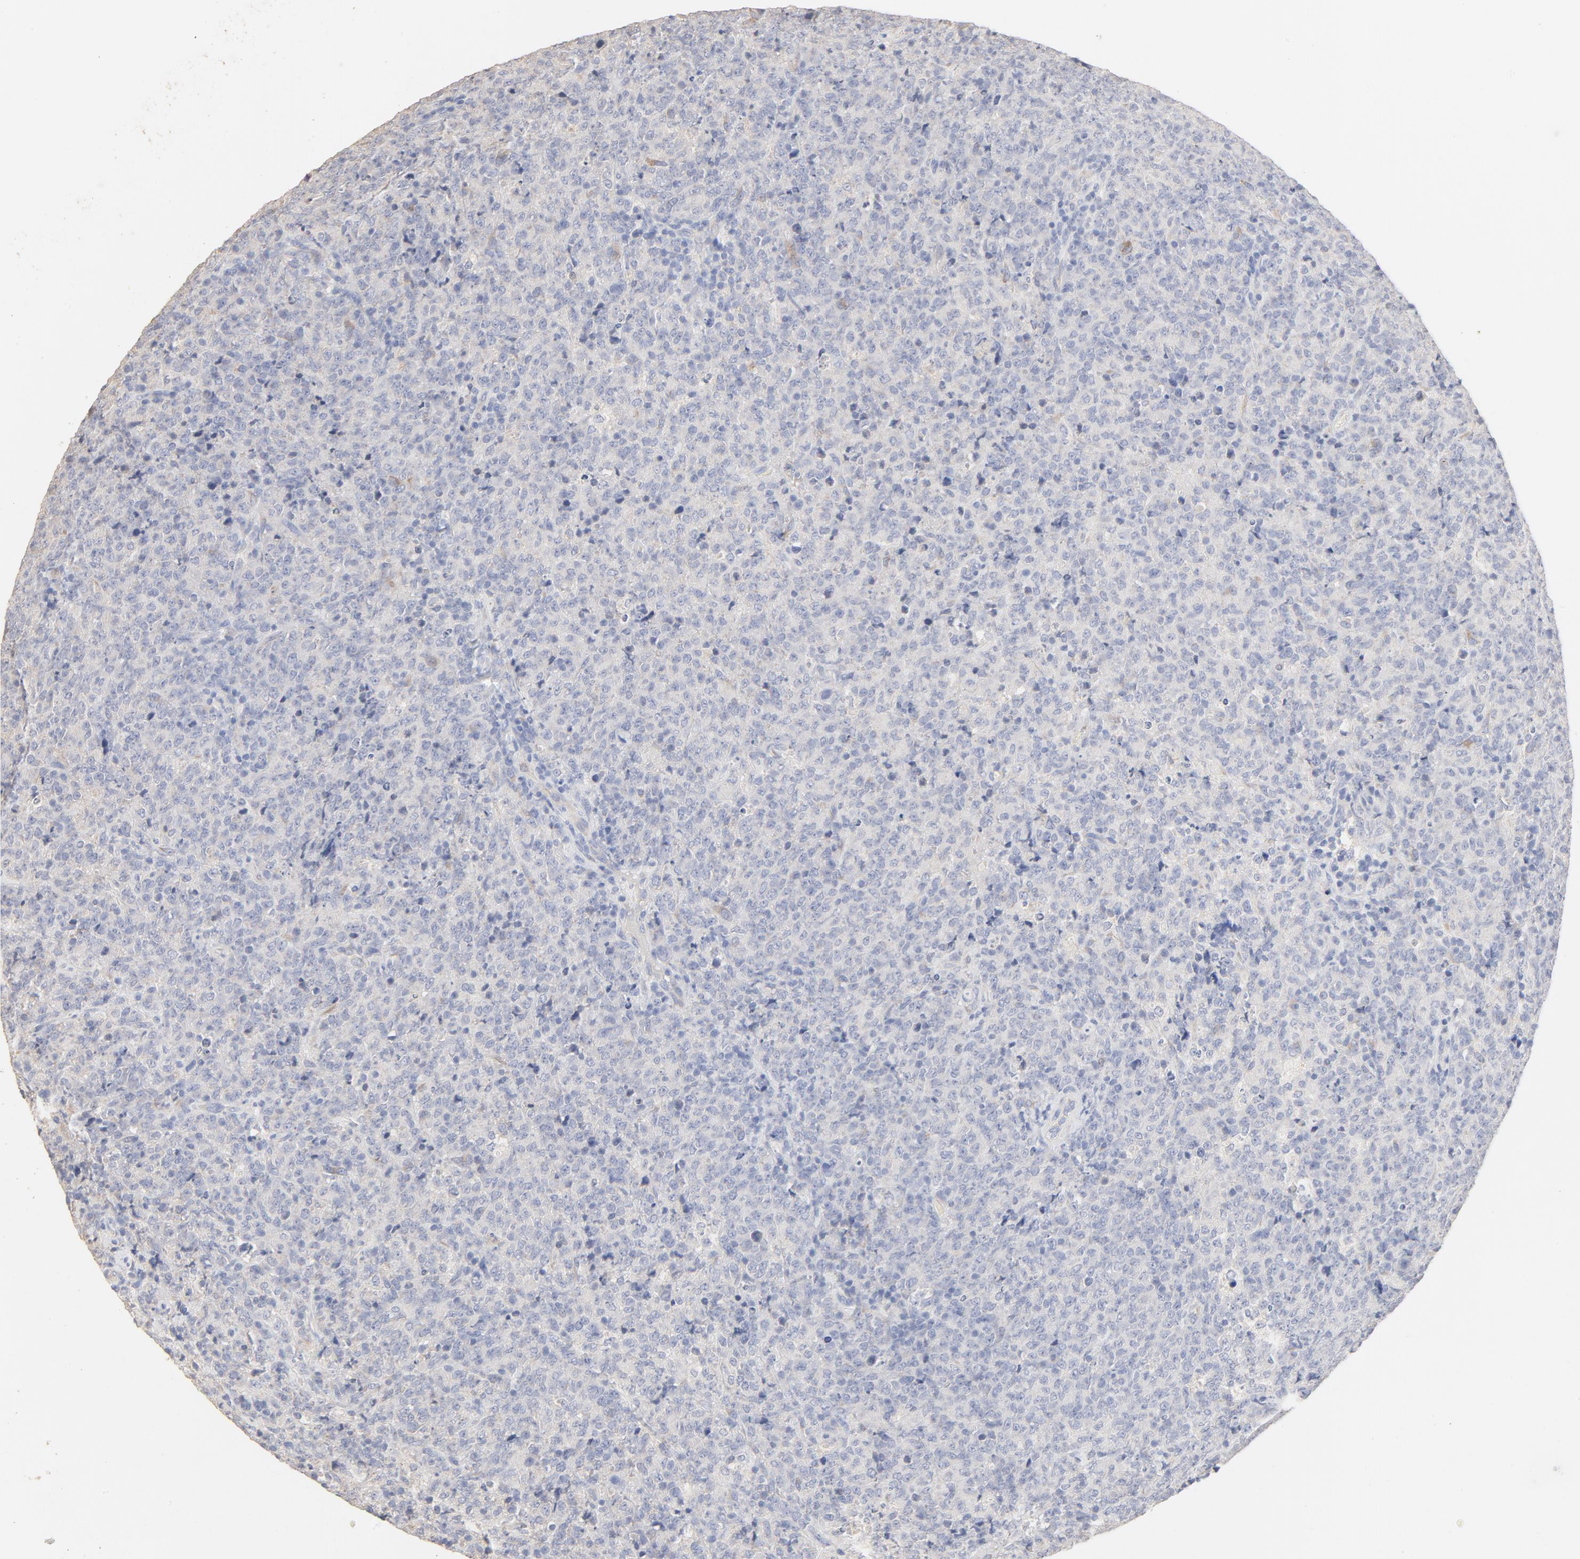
{"staining": {"intensity": "negative", "quantity": "none", "location": "none"}, "tissue": "lymphoma", "cell_type": "Tumor cells", "image_type": "cancer", "snomed": [{"axis": "morphology", "description": "Malignant lymphoma, non-Hodgkin's type, High grade"}, {"axis": "topography", "description": "Tonsil"}], "caption": "Human lymphoma stained for a protein using immunohistochemistry (IHC) reveals no staining in tumor cells.", "gene": "FCGBP", "patient": {"sex": "female", "age": 36}}